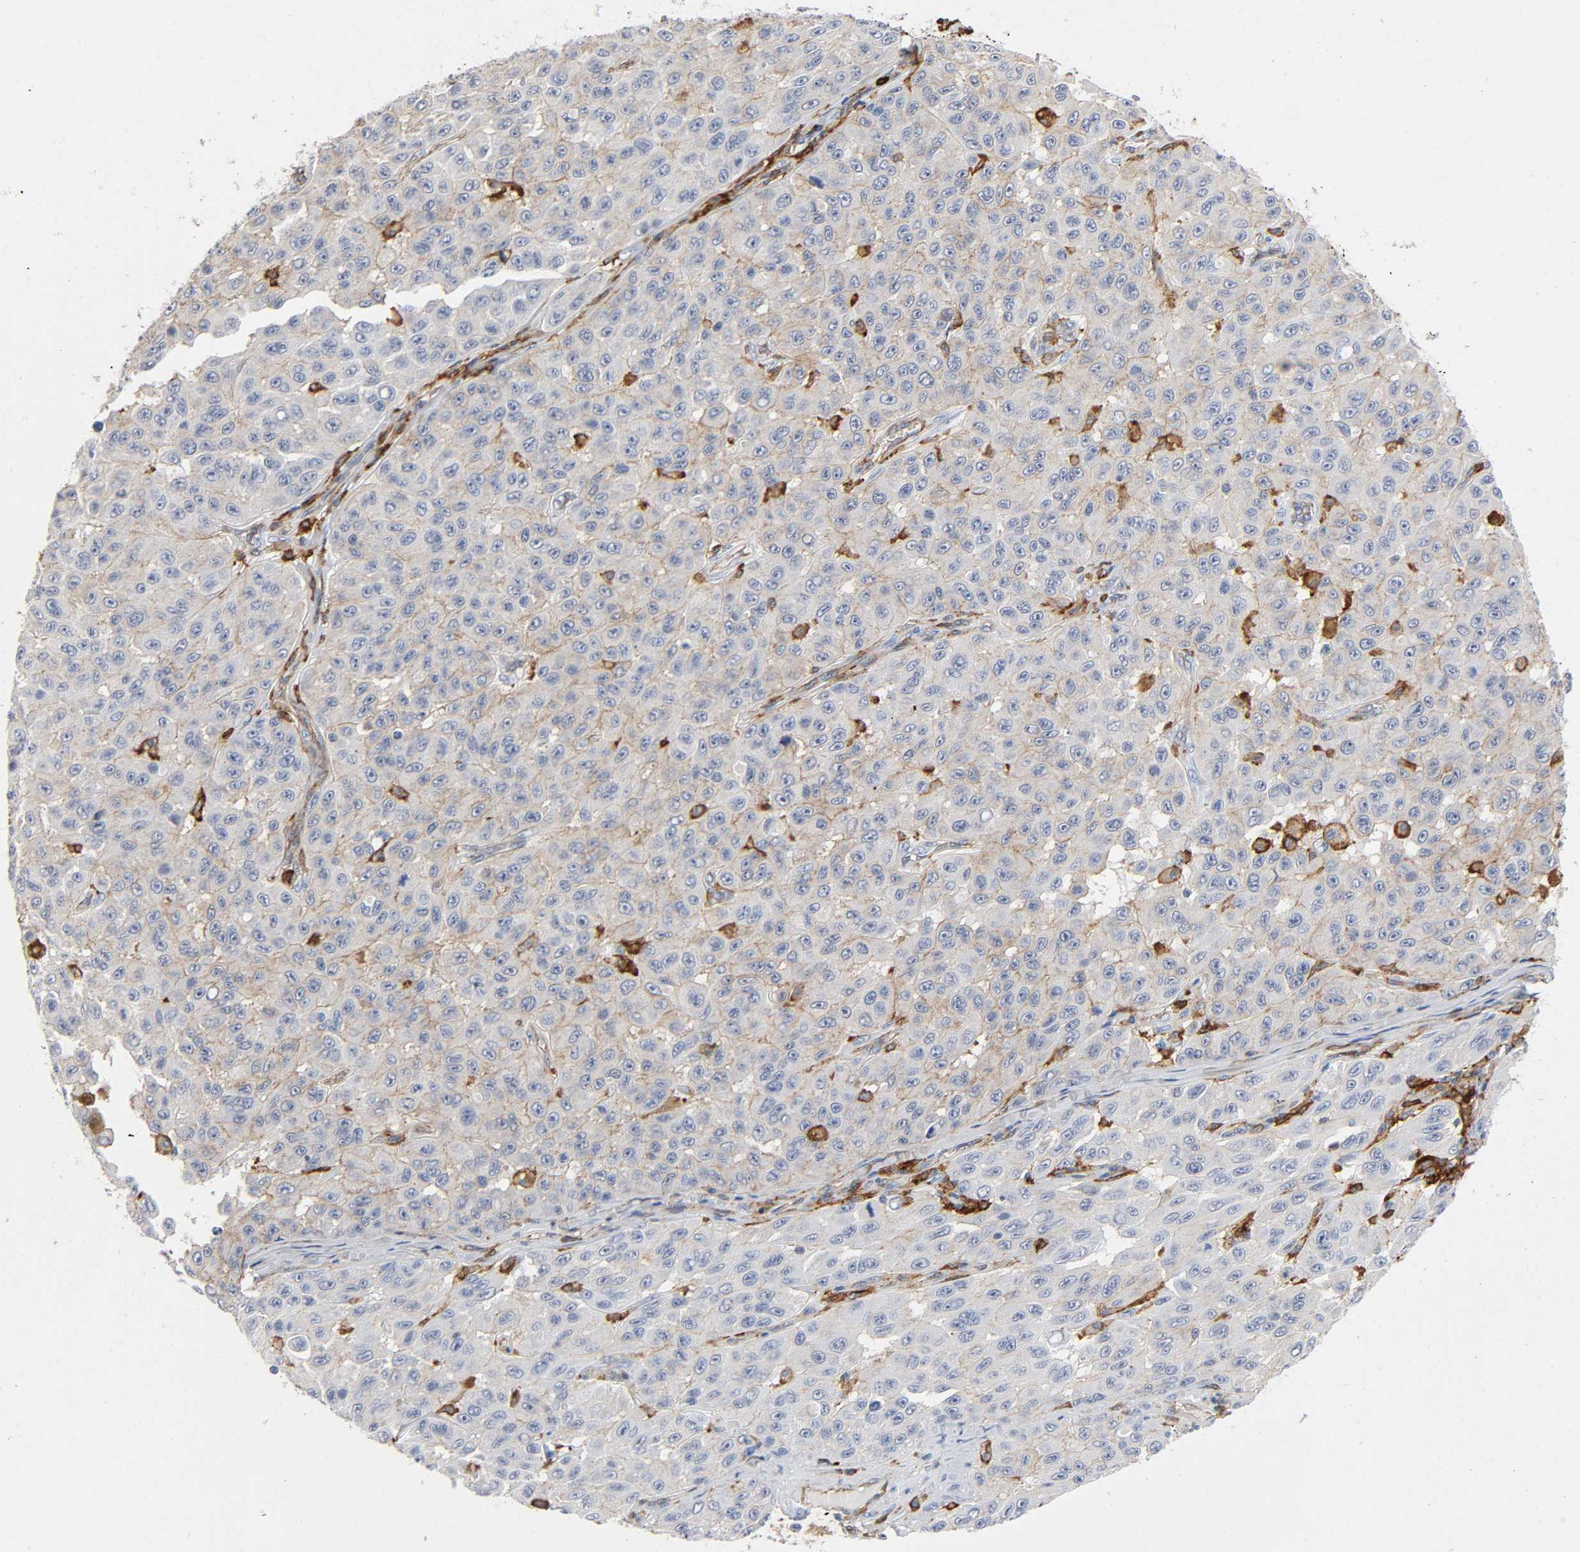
{"staining": {"intensity": "negative", "quantity": "none", "location": "none"}, "tissue": "melanoma", "cell_type": "Tumor cells", "image_type": "cancer", "snomed": [{"axis": "morphology", "description": "Malignant melanoma, NOS"}, {"axis": "topography", "description": "Skin"}], "caption": "Tumor cells are negative for protein expression in human melanoma.", "gene": "LYN", "patient": {"sex": "male", "age": 30}}